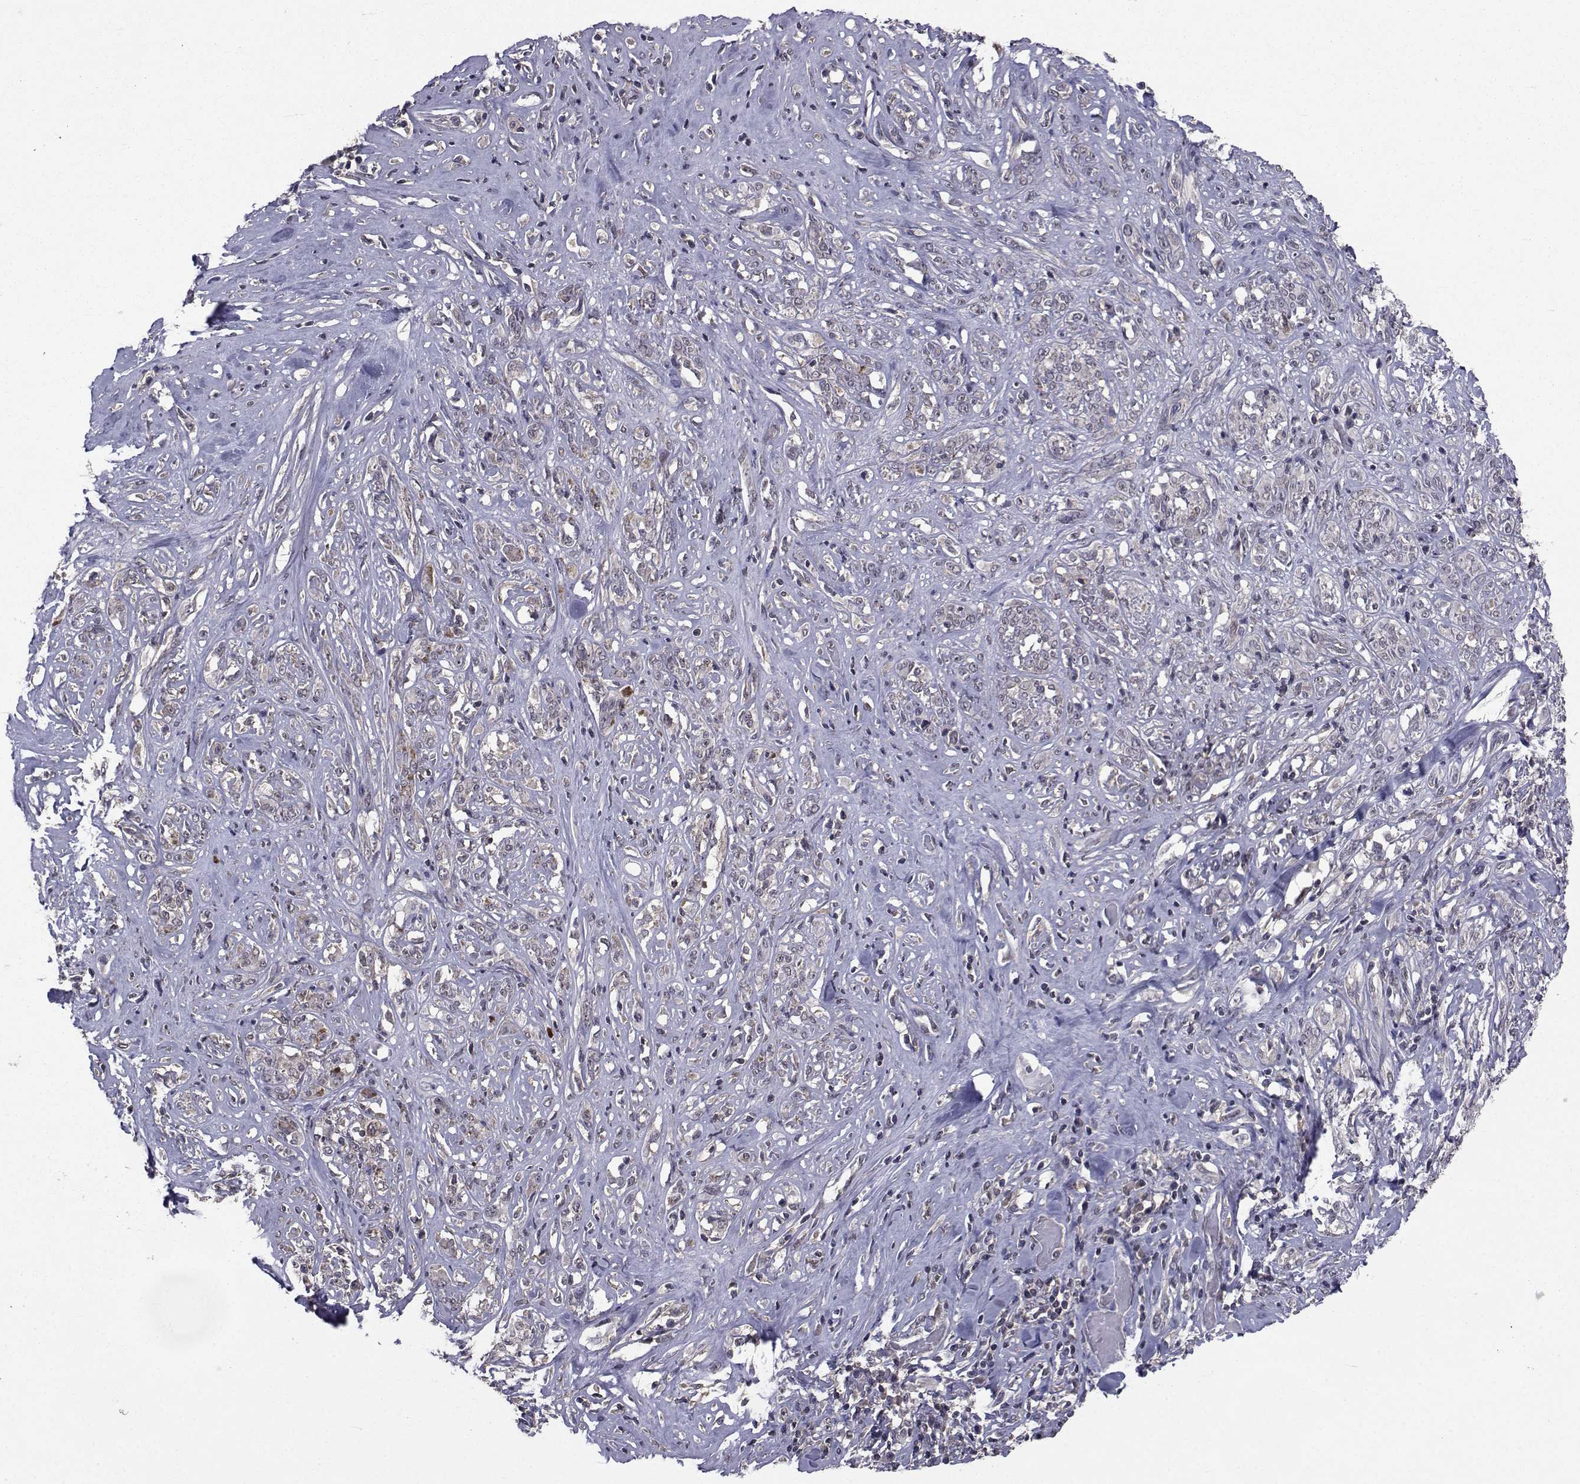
{"staining": {"intensity": "weak", "quantity": "25%-75%", "location": "cytoplasmic/membranous"}, "tissue": "melanoma", "cell_type": "Tumor cells", "image_type": "cancer", "snomed": [{"axis": "morphology", "description": "Malignant melanoma, NOS"}, {"axis": "topography", "description": "Skin"}], "caption": "Immunohistochemical staining of malignant melanoma displays weak cytoplasmic/membranous protein staining in about 25%-75% of tumor cells.", "gene": "CYP2S1", "patient": {"sex": "female", "age": 91}}